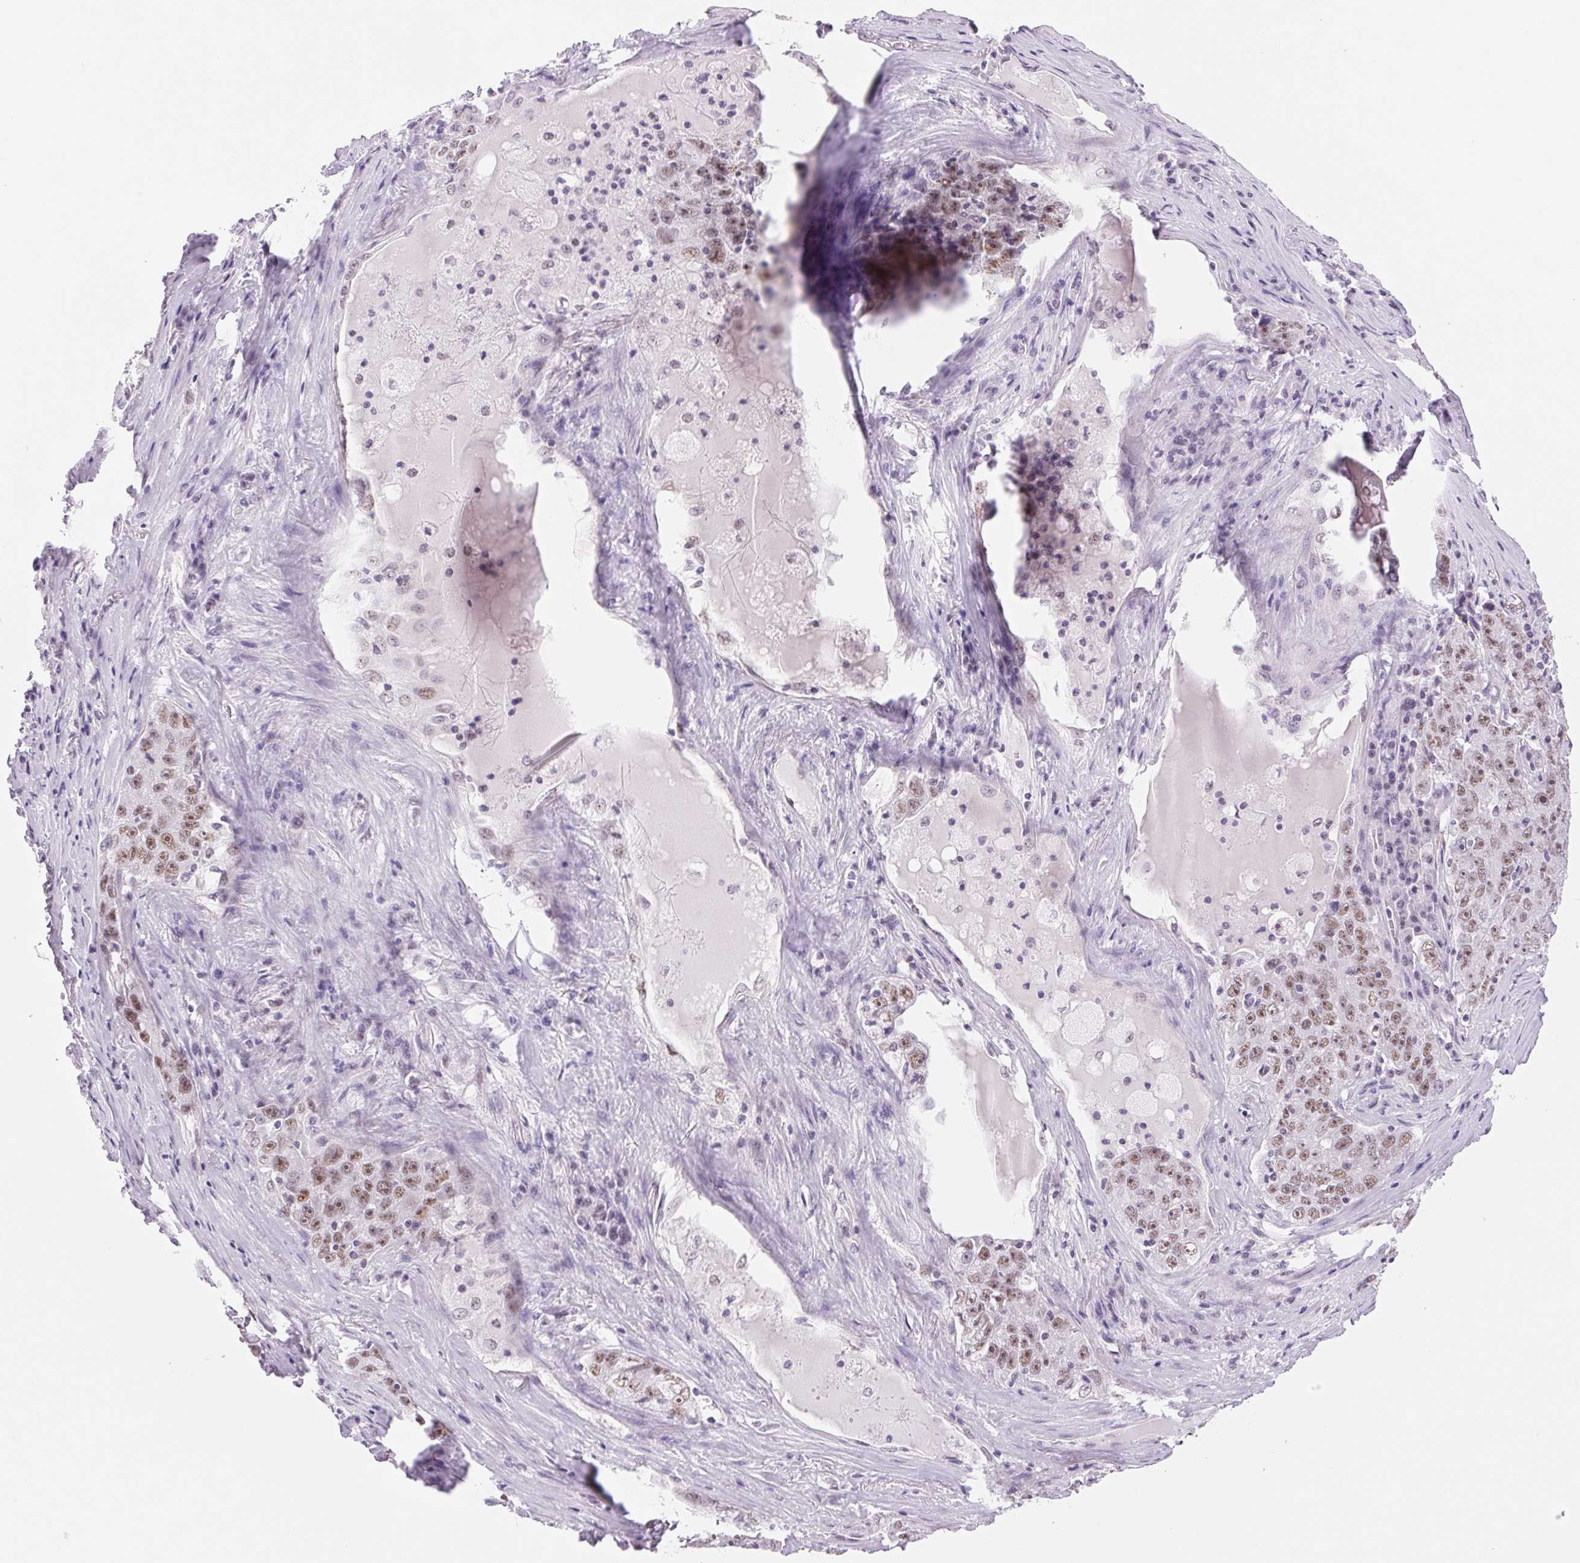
{"staining": {"intensity": "moderate", "quantity": "25%-75%", "location": "nuclear"}, "tissue": "lung cancer", "cell_type": "Tumor cells", "image_type": "cancer", "snomed": [{"axis": "morphology", "description": "Normal morphology"}, {"axis": "morphology", "description": "Adenocarcinoma, NOS"}, {"axis": "topography", "description": "Lymph node"}, {"axis": "topography", "description": "Lung"}], "caption": "The photomicrograph shows immunohistochemical staining of lung cancer (adenocarcinoma). There is moderate nuclear staining is appreciated in about 25%-75% of tumor cells.", "gene": "ZC3H14", "patient": {"sex": "female", "age": 57}}